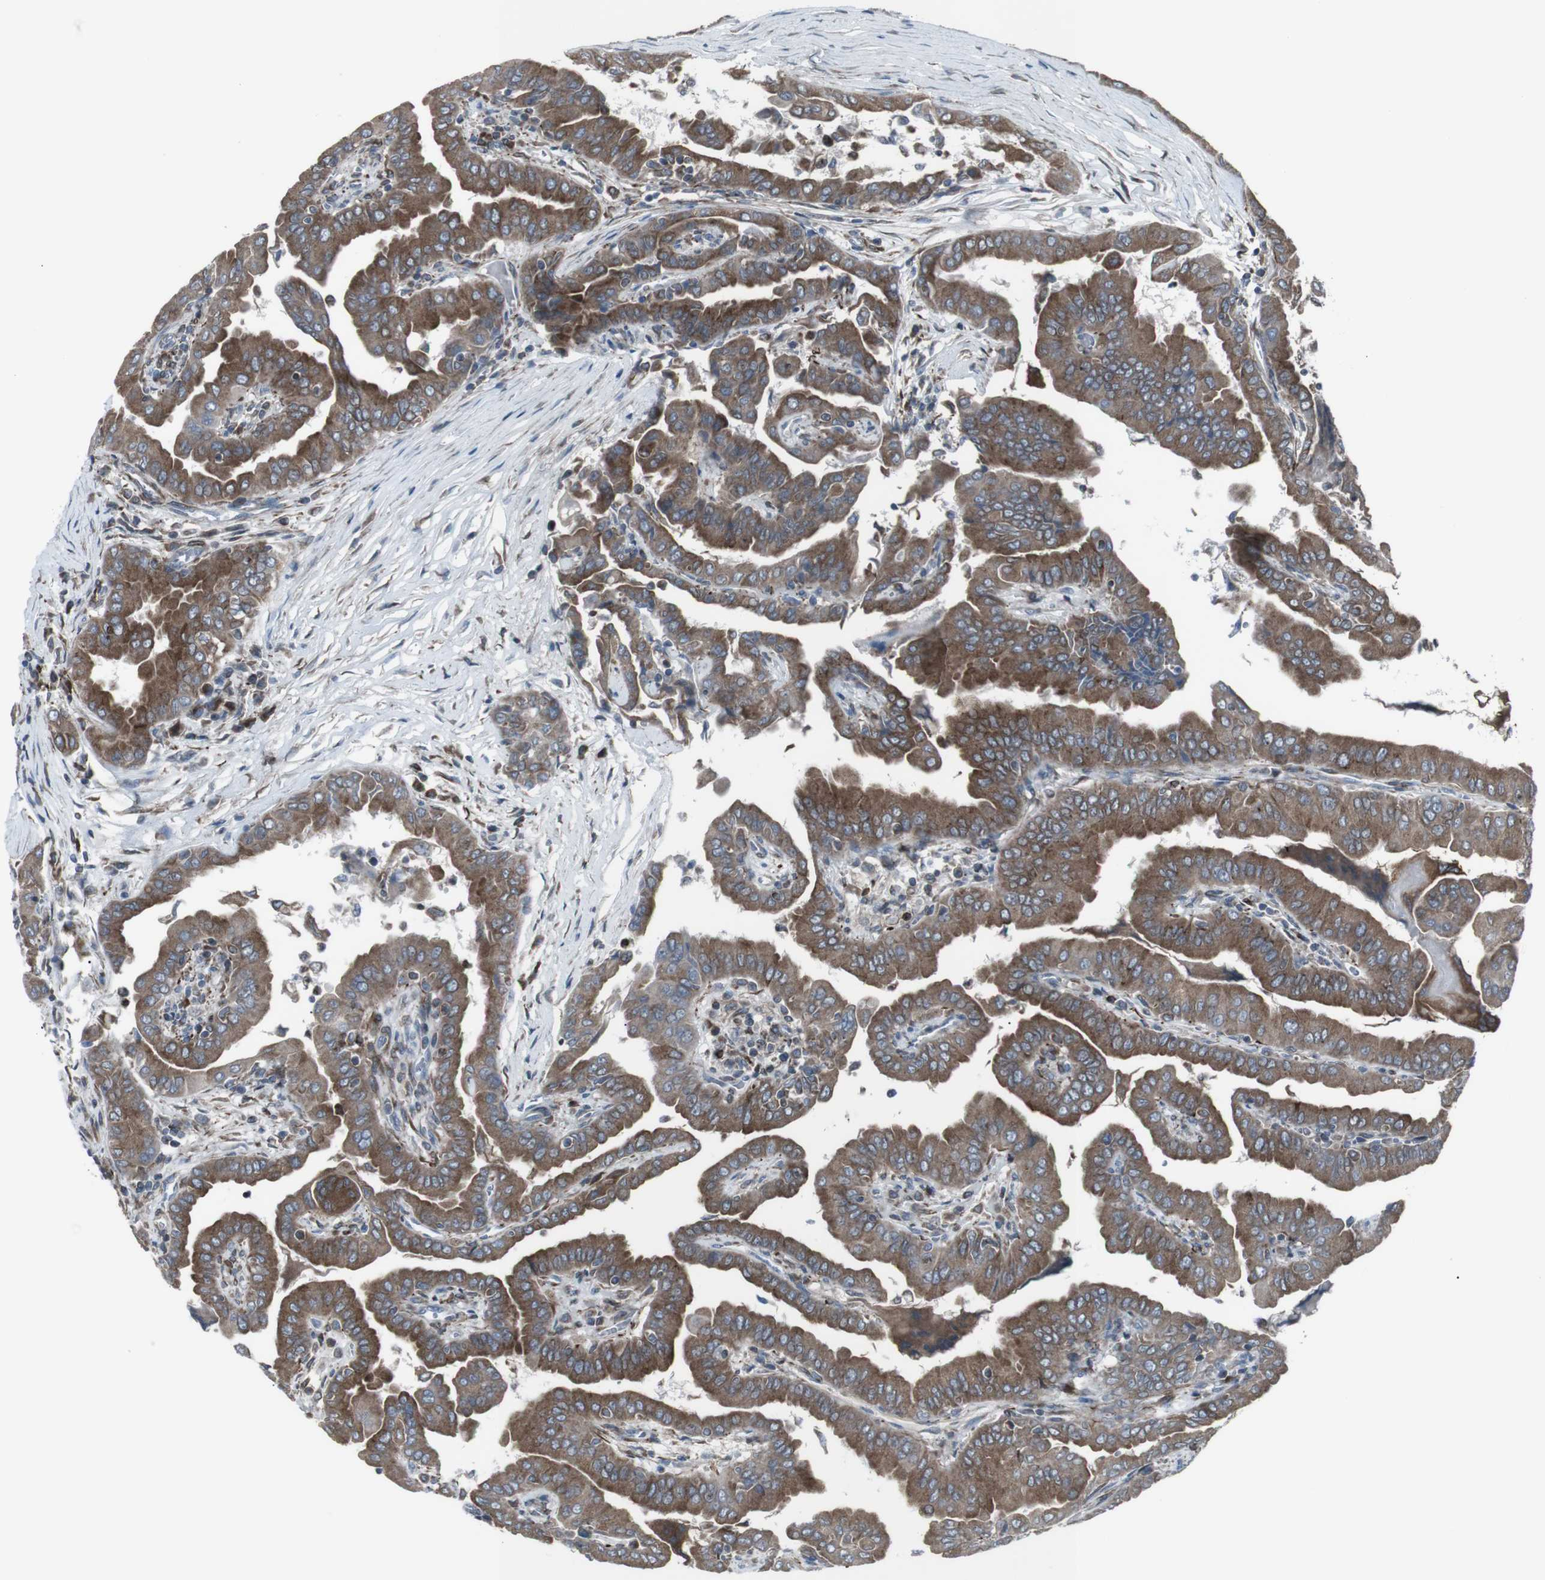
{"staining": {"intensity": "moderate", "quantity": ">75%", "location": "cytoplasmic/membranous"}, "tissue": "thyroid cancer", "cell_type": "Tumor cells", "image_type": "cancer", "snomed": [{"axis": "morphology", "description": "Papillary adenocarcinoma, NOS"}, {"axis": "topography", "description": "Thyroid gland"}], "caption": "Brown immunohistochemical staining in thyroid papillary adenocarcinoma shows moderate cytoplasmic/membranous positivity in about >75% of tumor cells.", "gene": "LNPK", "patient": {"sex": "male", "age": 33}}